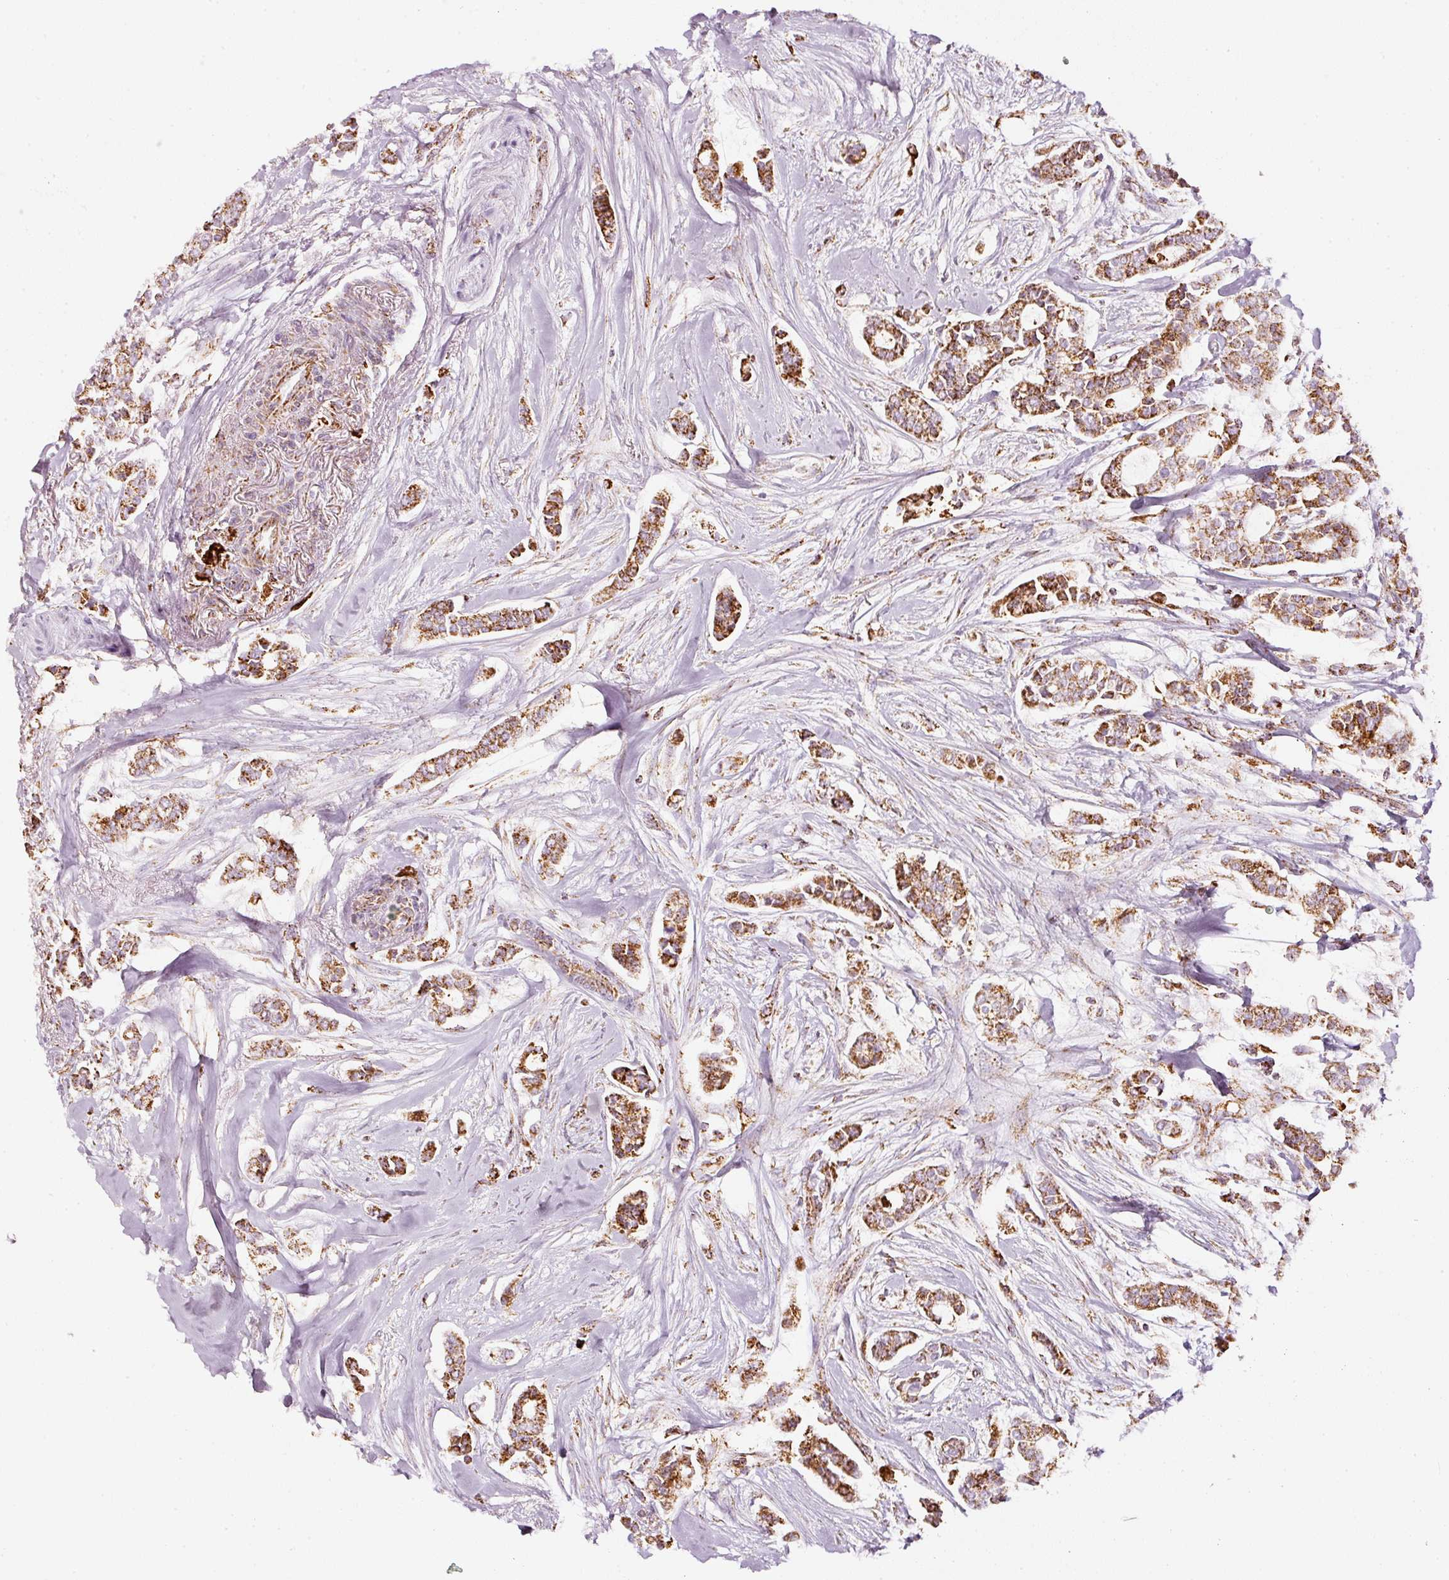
{"staining": {"intensity": "moderate", "quantity": ">75%", "location": "cytoplasmic/membranous"}, "tissue": "breast cancer", "cell_type": "Tumor cells", "image_type": "cancer", "snomed": [{"axis": "morphology", "description": "Duct carcinoma"}, {"axis": "topography", "description": "Breast"}], "caption": "Immunohistochemical staining of human breast cancer demonstrates moderate cytoplasmic/membranous protein positivity in approximately >75% of tumor cells.", "gene": "MT-CO2", "patient": {"sex": "female", "age": 84}}